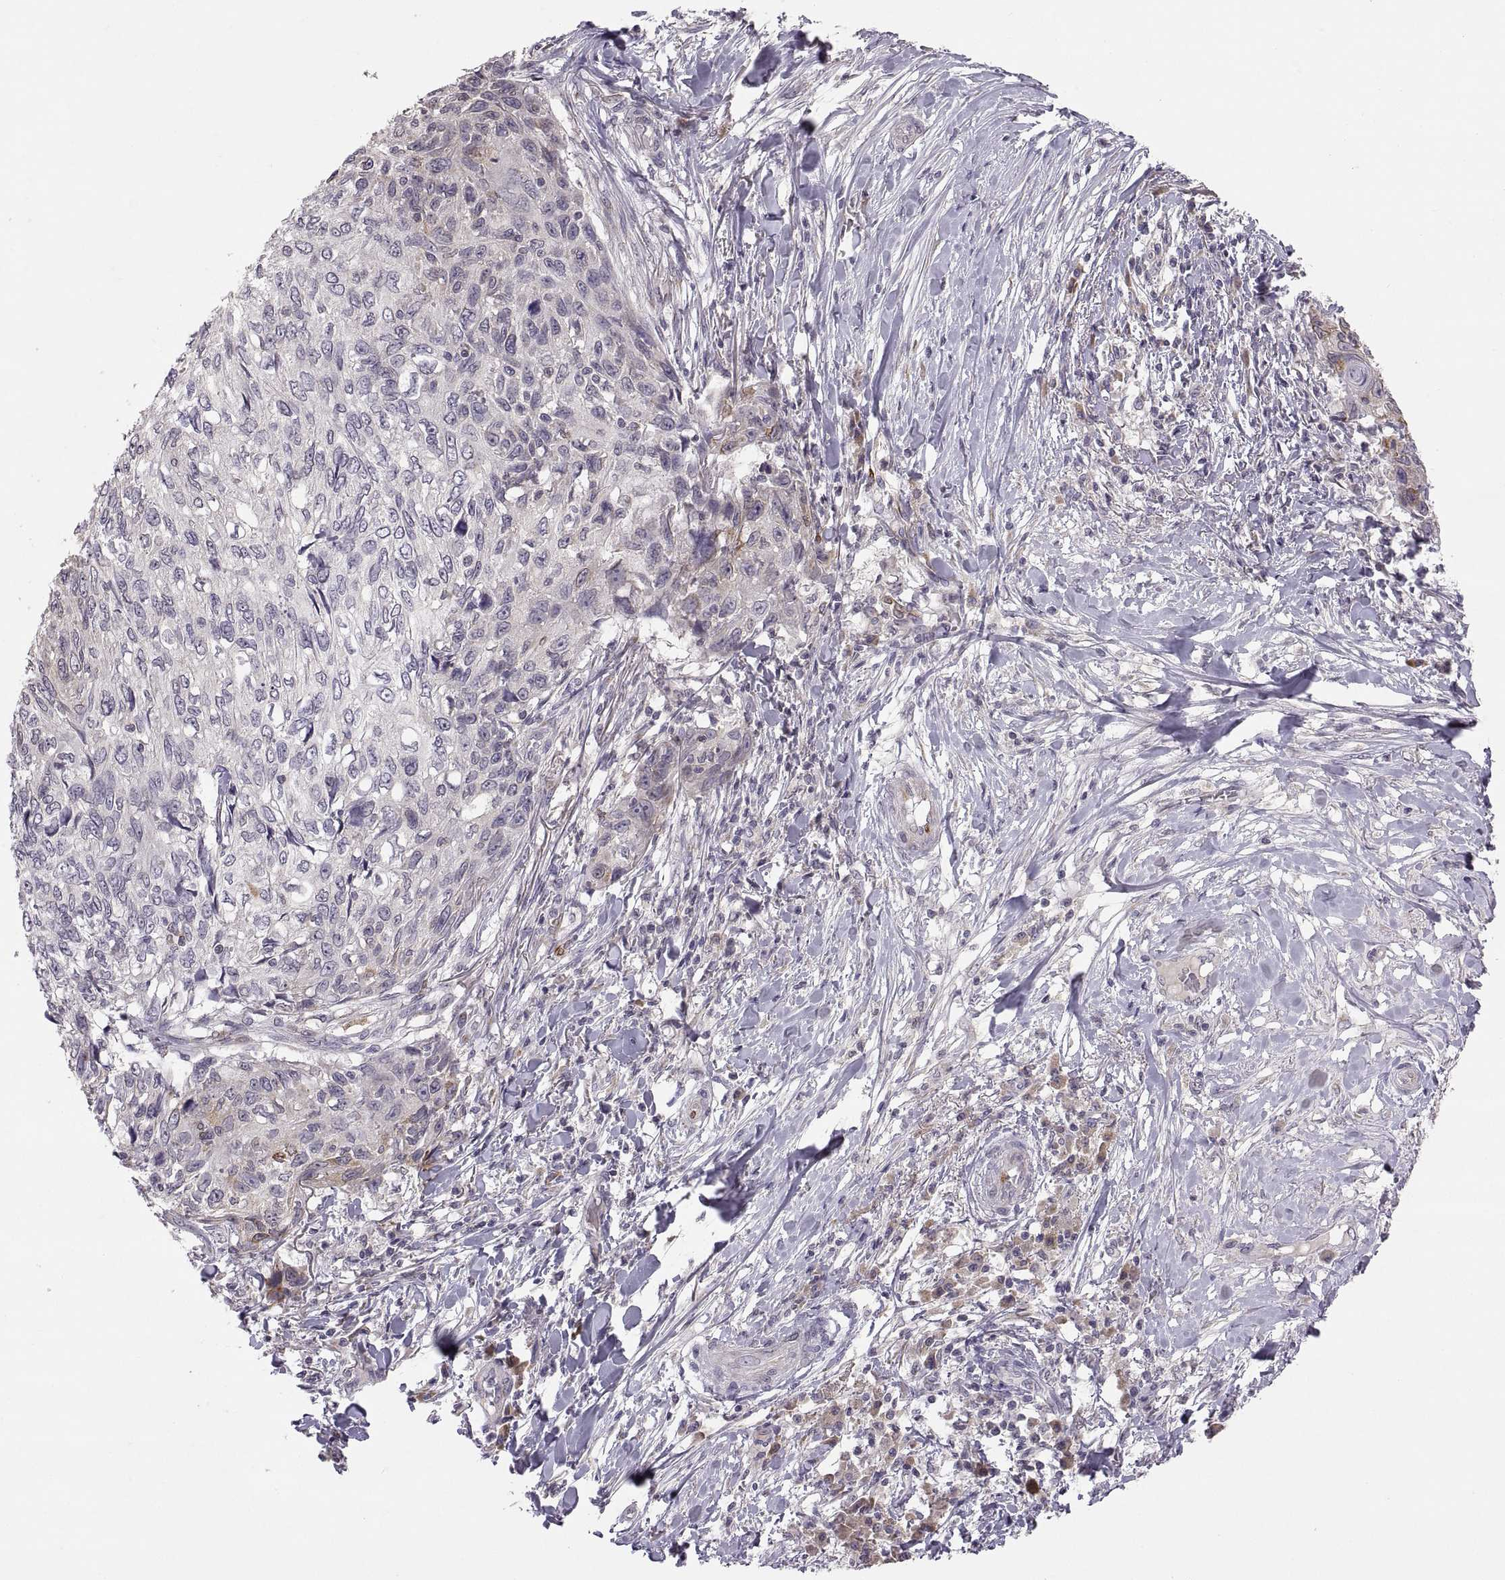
{"staining": {"intensity": "negative", "quantity": "none", "location": "none"}, "tissue": "skin cancer", "cell_type": "Tumor cells", "image_type": "cancer", "snomed": [{"axis": "morphology", "description": "Squamous cell carcinoma, NOS"}, {"axis": "topography", "description": "Skin"}], "caption": "There is no significant staining in tumor cells of skin cancer.", "gene": "HMGCR", "patient": {"sex": "male", "age": 92}}